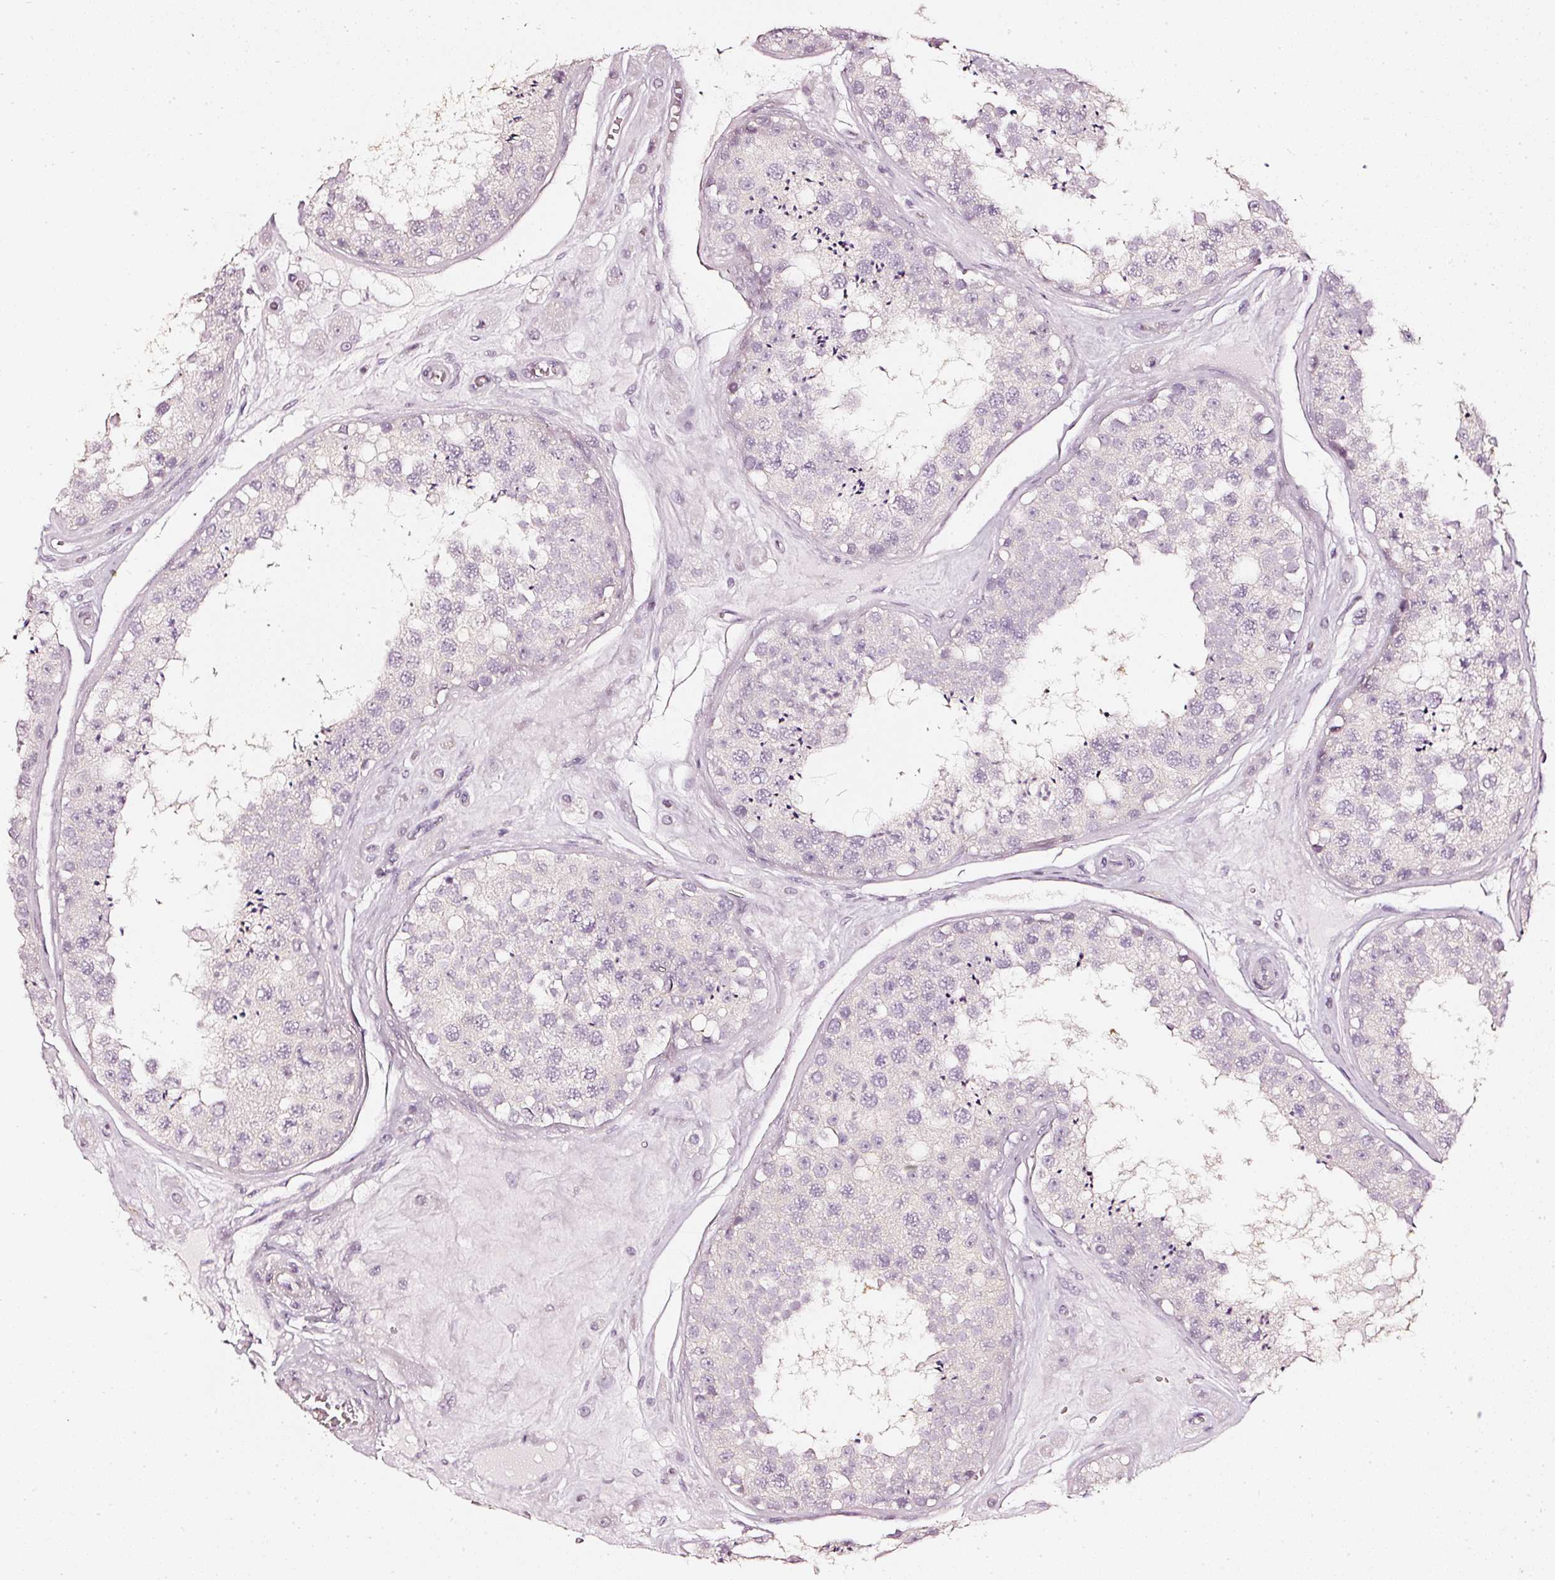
{"staining": {"intensity": "negative", "quantity": "none", "location": "none"}, "tissue": "testis", "cell_type": "Cells in seminiferous ducts", "image_type": "normal", "snomed": [{"axis": "morphology", "description": "Normal tissue, NOS"}, {"axis": "topography", "description": "Testis"}], "caption": "DAB immunohistochemical staining of normal testis exhibits no significant staining in cells in seminiferous ducts.", "gene": "CNP", "patient": {"sex": "male", "age": 25}}